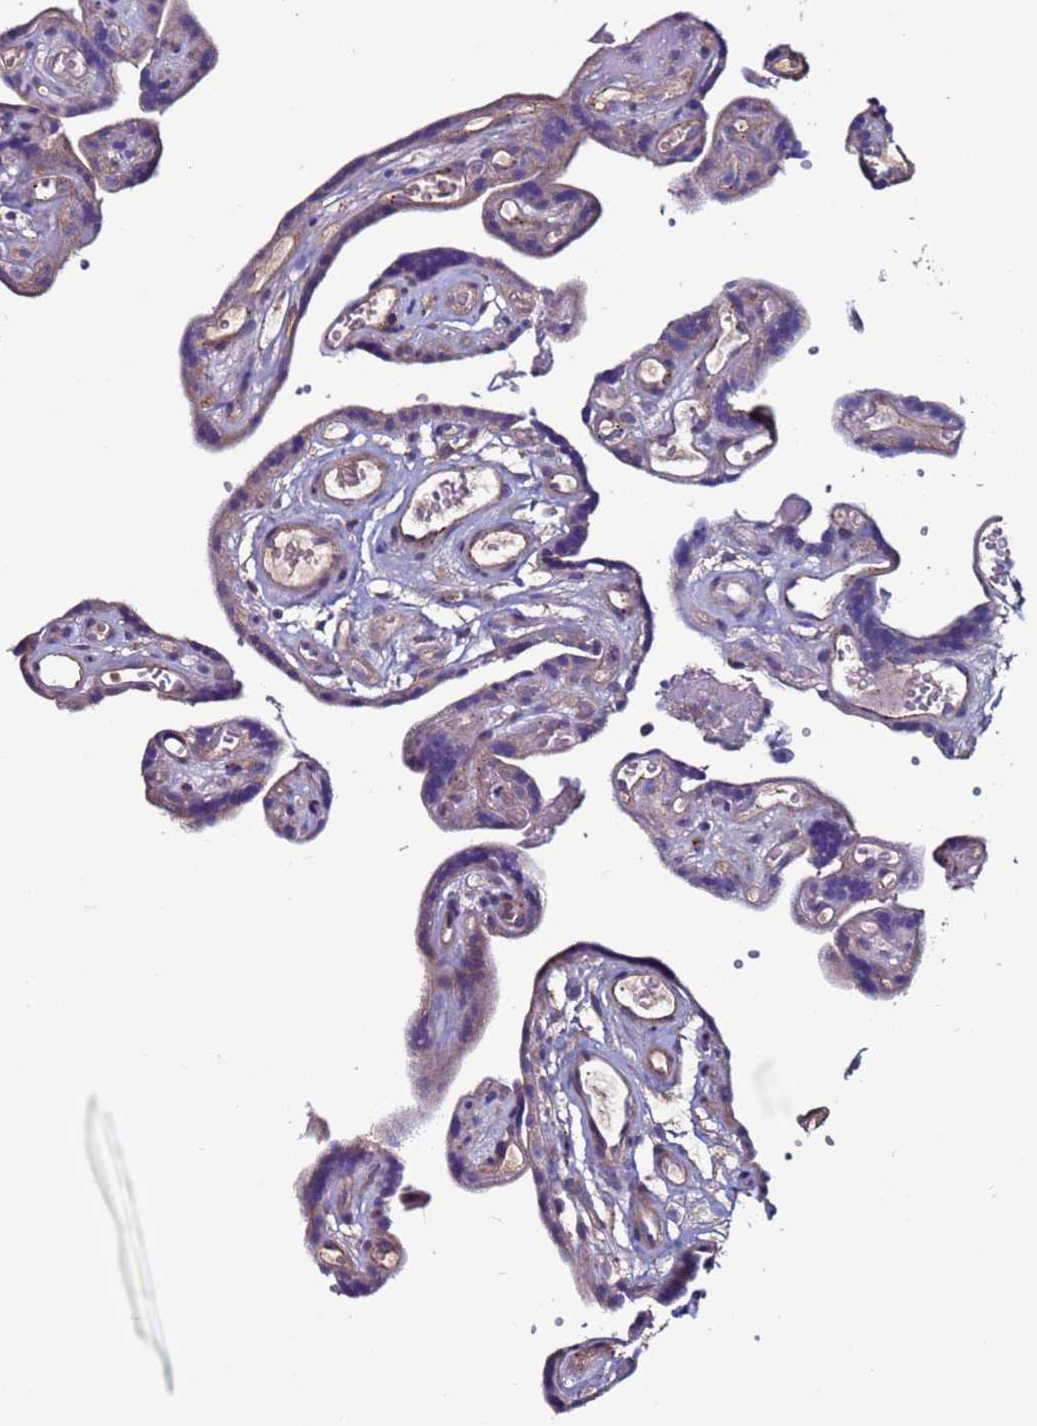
{"staining": {"intensity": "moderate", "quantity": "<25%", "location": "cytoplasmic/membranous"}, "tissue": "placenta", "cell_type": "Decidual cells", "image_type": "normal", "snomed": [{"axis": "morphology", "description": "Normal tissue, NOS"}, {"axis": "topography", "description": "Placenta"}], "caption": "Immunohistochemistry micrograph of unremarkable human placenta stained for a protein (brown), which reveals low levels of moderate cytoplasmic/membranous expression in approximately <25% of decidual cells.", "gene": "CEP55", "patient": {"sex": "female", "age": 30}}